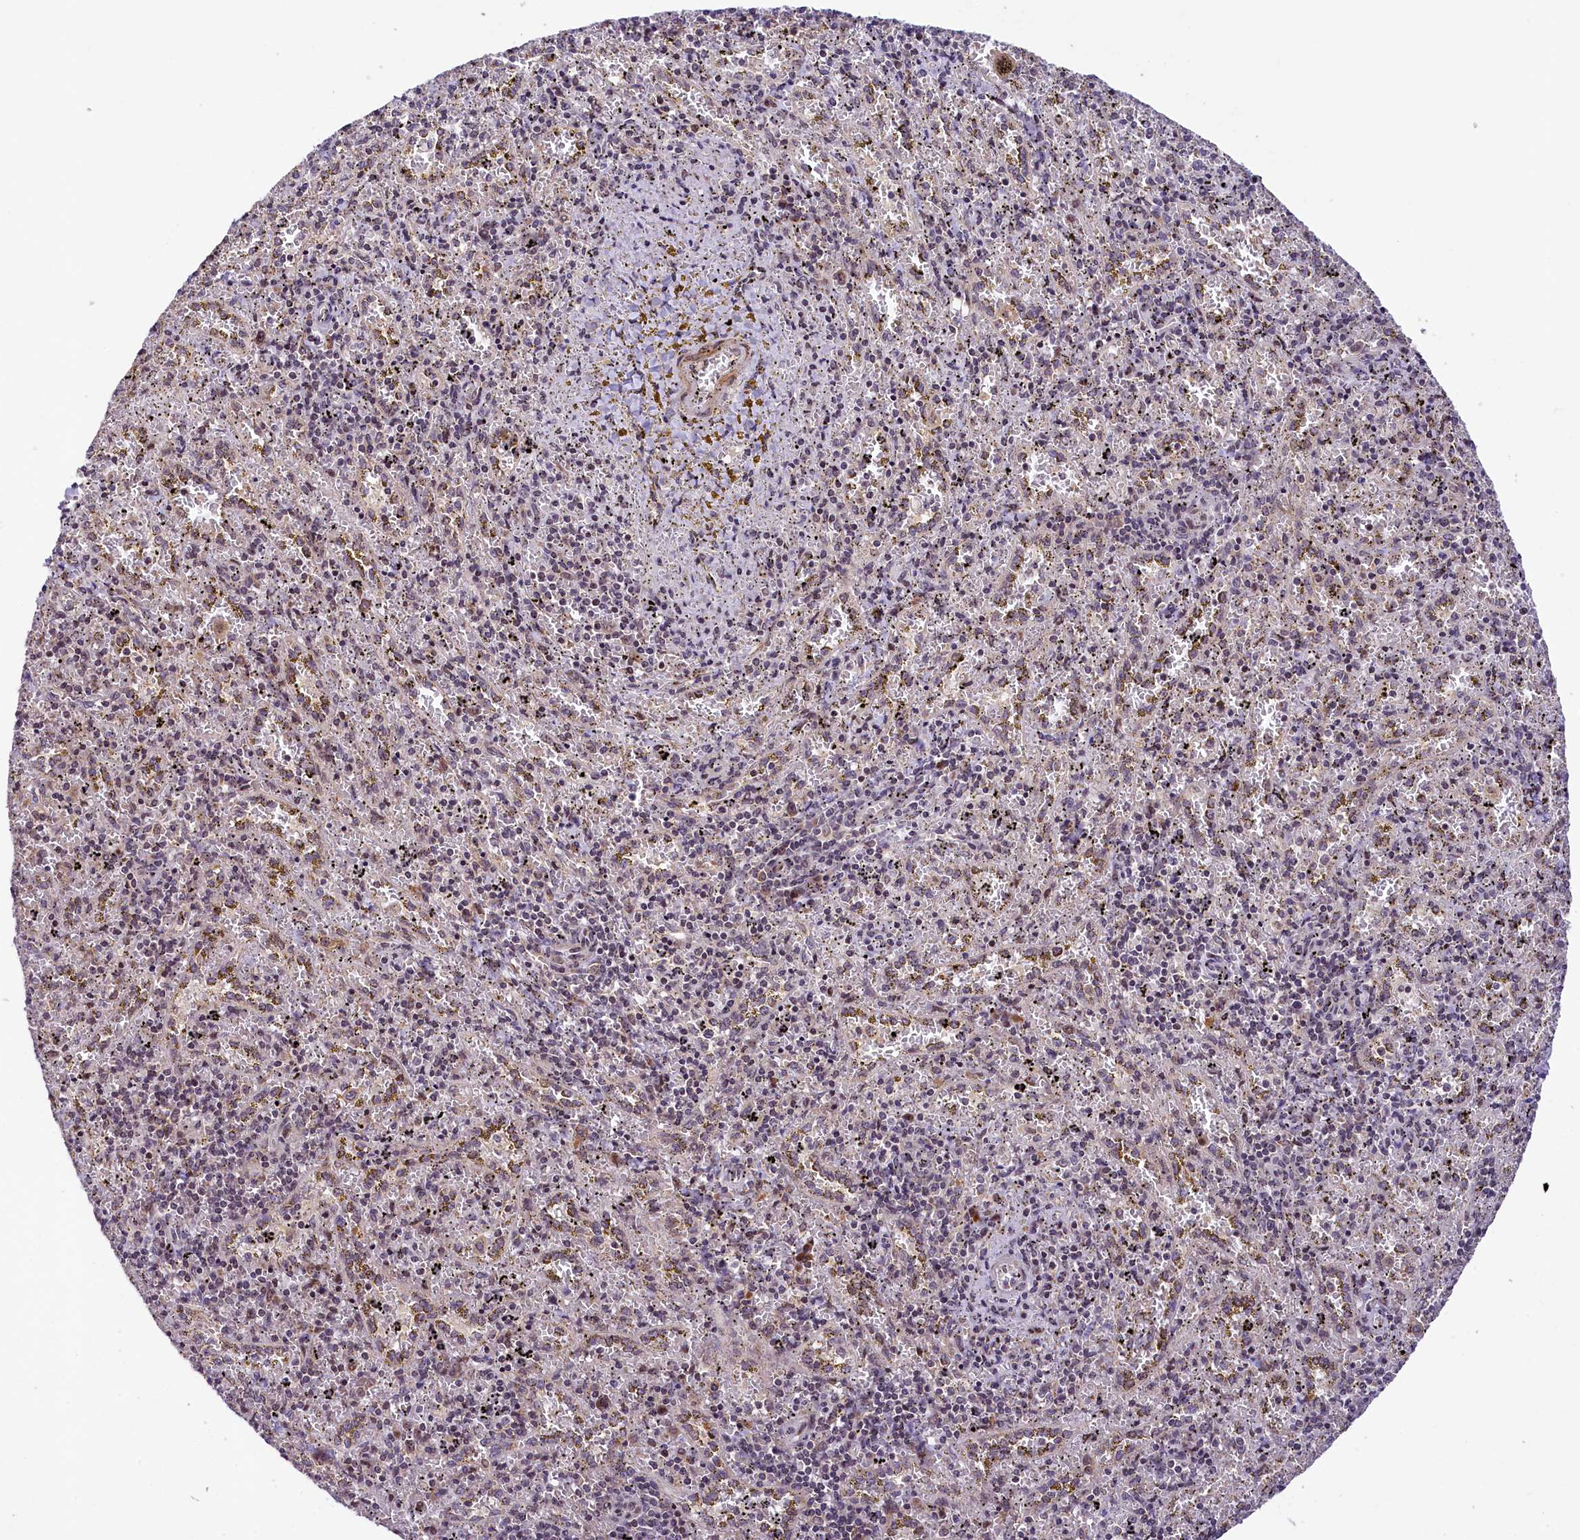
{"staining": {"intensity": "weak", "quantity": "25%-75%", "location": "nuclear"}, "tissue": "spleen", "cell_type": "Cells in red pulp", "image_type": "normal", "snomed": [{"axis": "morphology", "description": "Normal tissue, NOS"}, {"axis": "topography", "description": "Spleen"}], "caption": "Brown immunohistochemical staining in unremarkable human spleen displays weak nuclear staining in about 25%-75% of cells in red pulp. (IHC, brightfield microscopy, high magnification).", "gene": "RBBP8", "patient": {"sex": "male", "age": 11}}